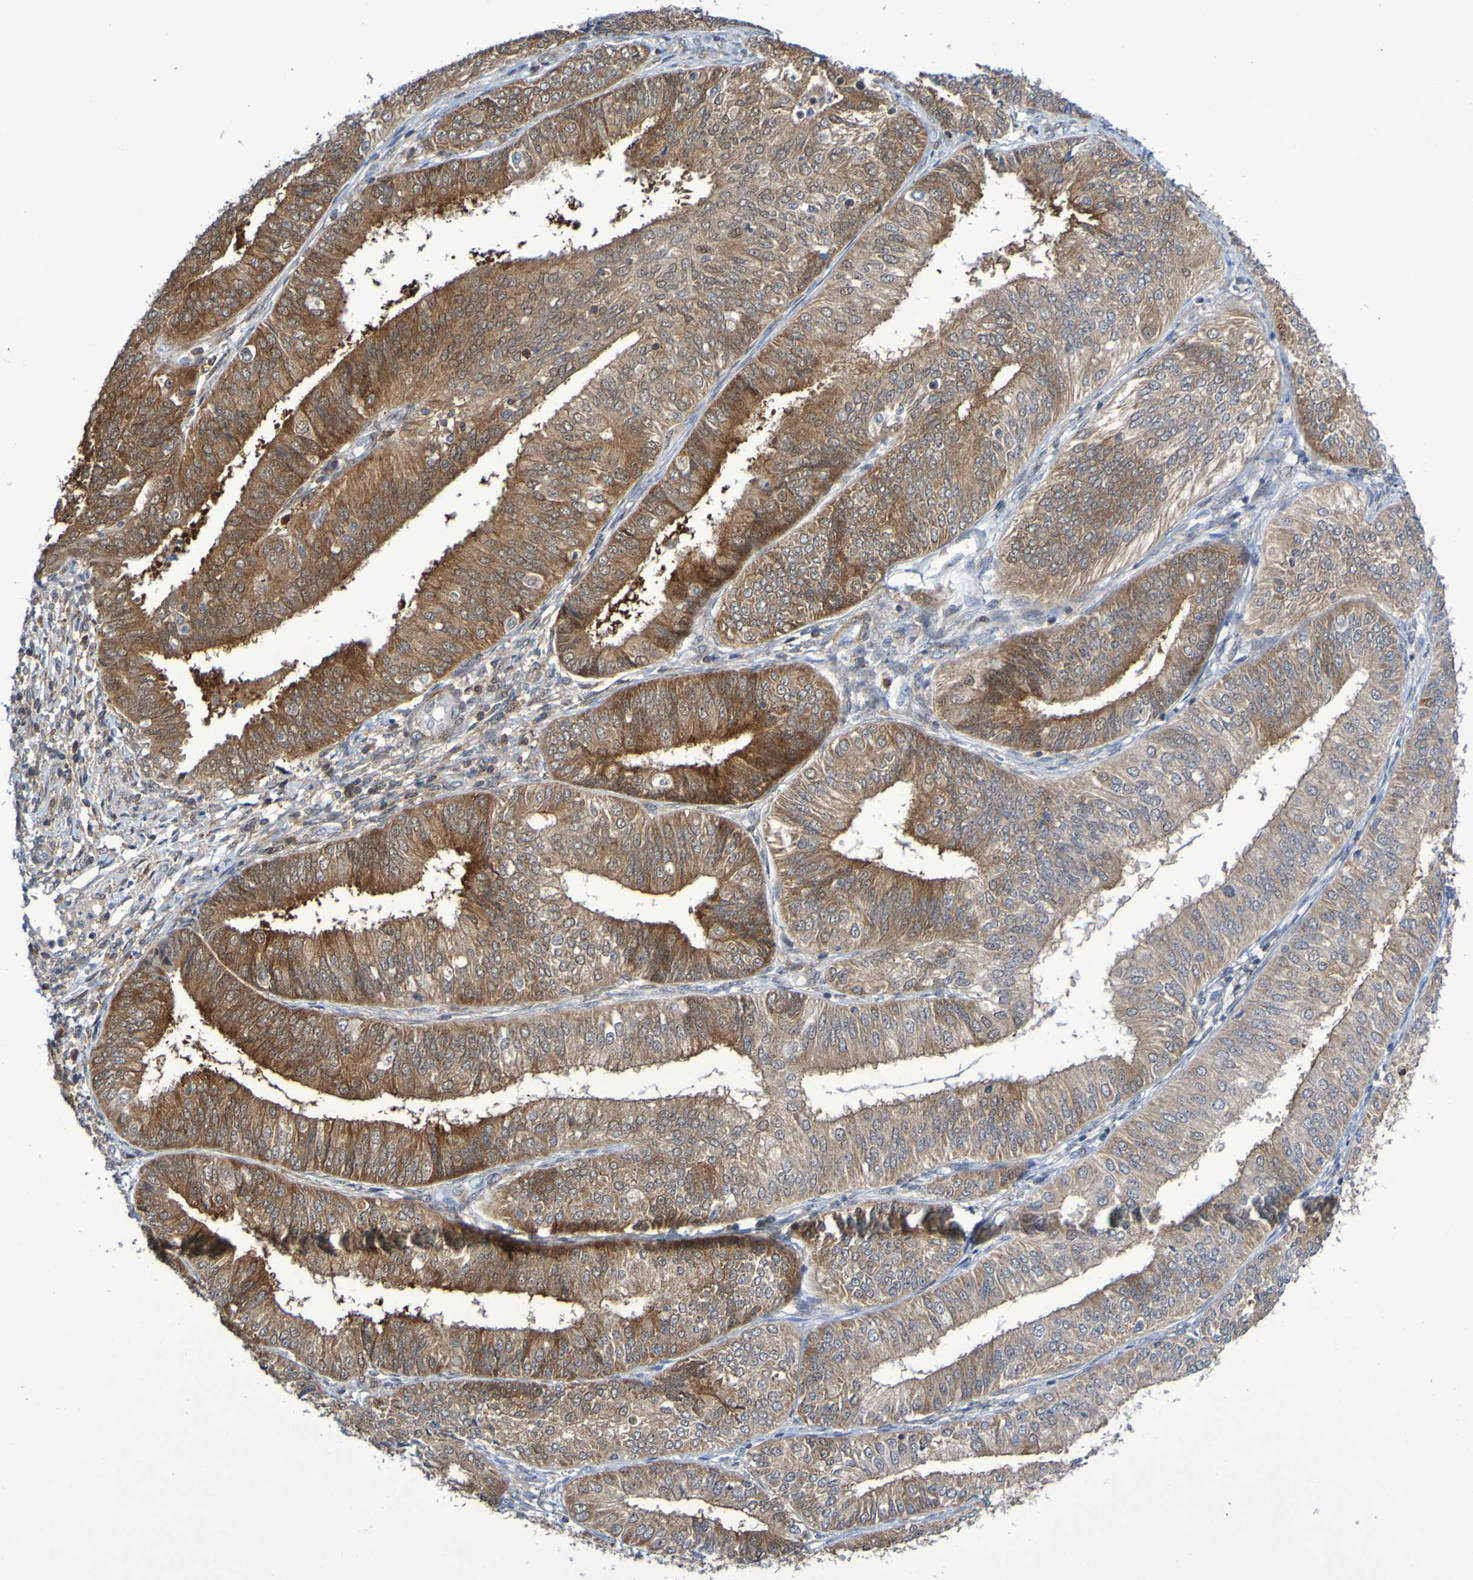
{"staining": {"intensity": "moderate", "quantity": ">75%", "location": "cytoplasmic/membranous"}, "tissue": "endometrial cancer", "cell_type": "Tumor cells", "image_type": "cancer", "snomed": [{"axis": "morphology", "description": "Adenocarcinoma, NOS"}, {"axis": "topography", "description": "Endometrium"}], "caption": "Endometrial cancer (adenocarcinoma) stained for a protein (brown) demonstrates moderate cytoplasmic/membranous positive positivity in approximately >75% of tumor cells.", "gene": "ATIC", "patient": {"sex": "female", "age": 58}}